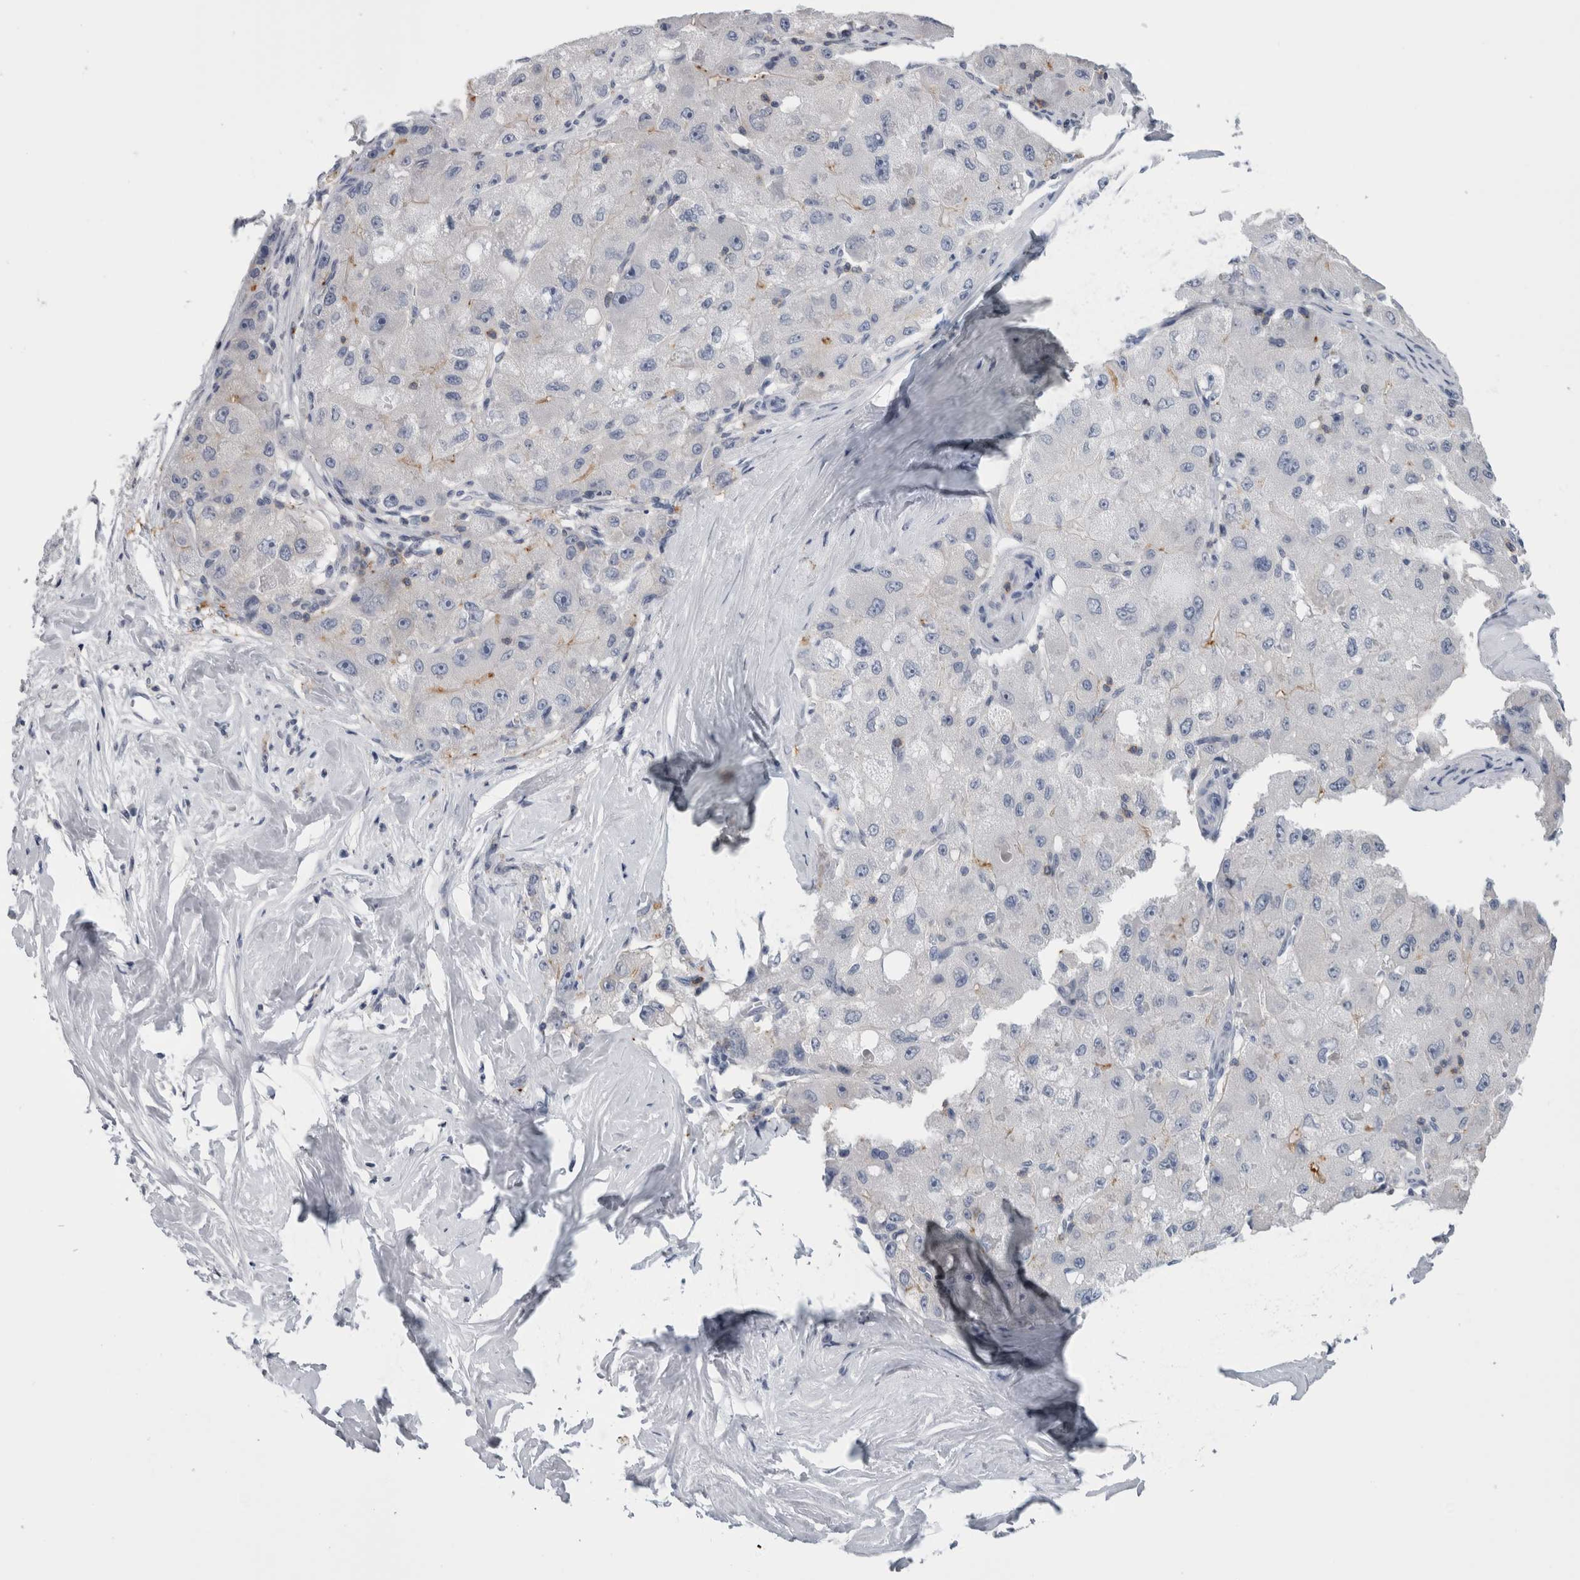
{"staining": {"intensity": "negative", "quantity": "none", "location": "none"}, "tissue": "liver cancer", "cell_type": "Tumor cells", "image_type": "cancer", "snomed": [{"axis": "morphology", "description": "Carcinoma, Hepatocellular, NOS"}, {"axis": "topography", "description": "Liver"}], "caption": "IHC of human hepatocellular carcinoma (liver) shows no expression in tumor cells. Brightfield microscopy of IHC stained with DAB (3,3'-diaminobenzidine) (brown) and hematoxylin (blue), captured at high magnification.", "gene": "ANKFY1", "patient": {"sex": "male", "age": 80}}